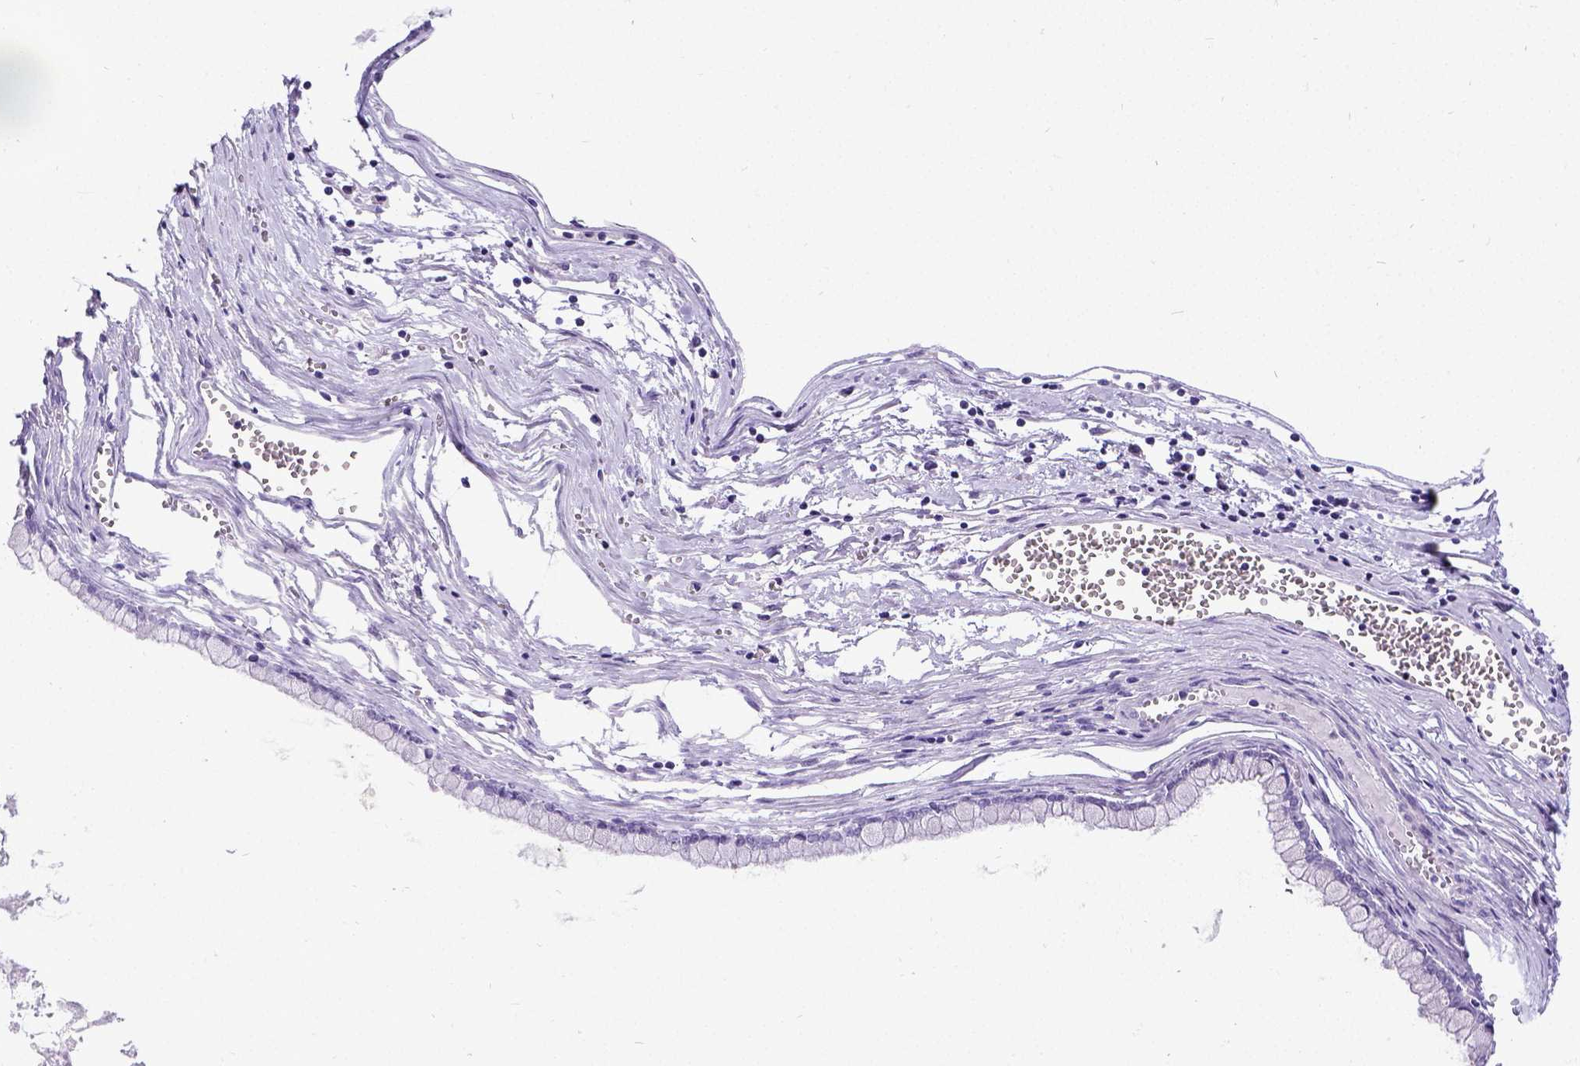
{"staining": {"intensity": "negative", "quantity": "none", "location": "none"}, "tissue": "ovarian cancer", "cell_type": "Tumor cells", "image_type": "cancer", "snomed": [{"axis": "morphology", "description": "Cystadenocarcinoma, mucinous, NOS"}, {"axis": "topography", "description": "Ovary"}], "caption": "A micrograph of human mucinous cystadenocarcinoma (ovarian) is negative for staining in tumor cells. Nuclei are stained in blue.", "gene": "SATB2", "patient": {"sex": "female", "age": 67}}